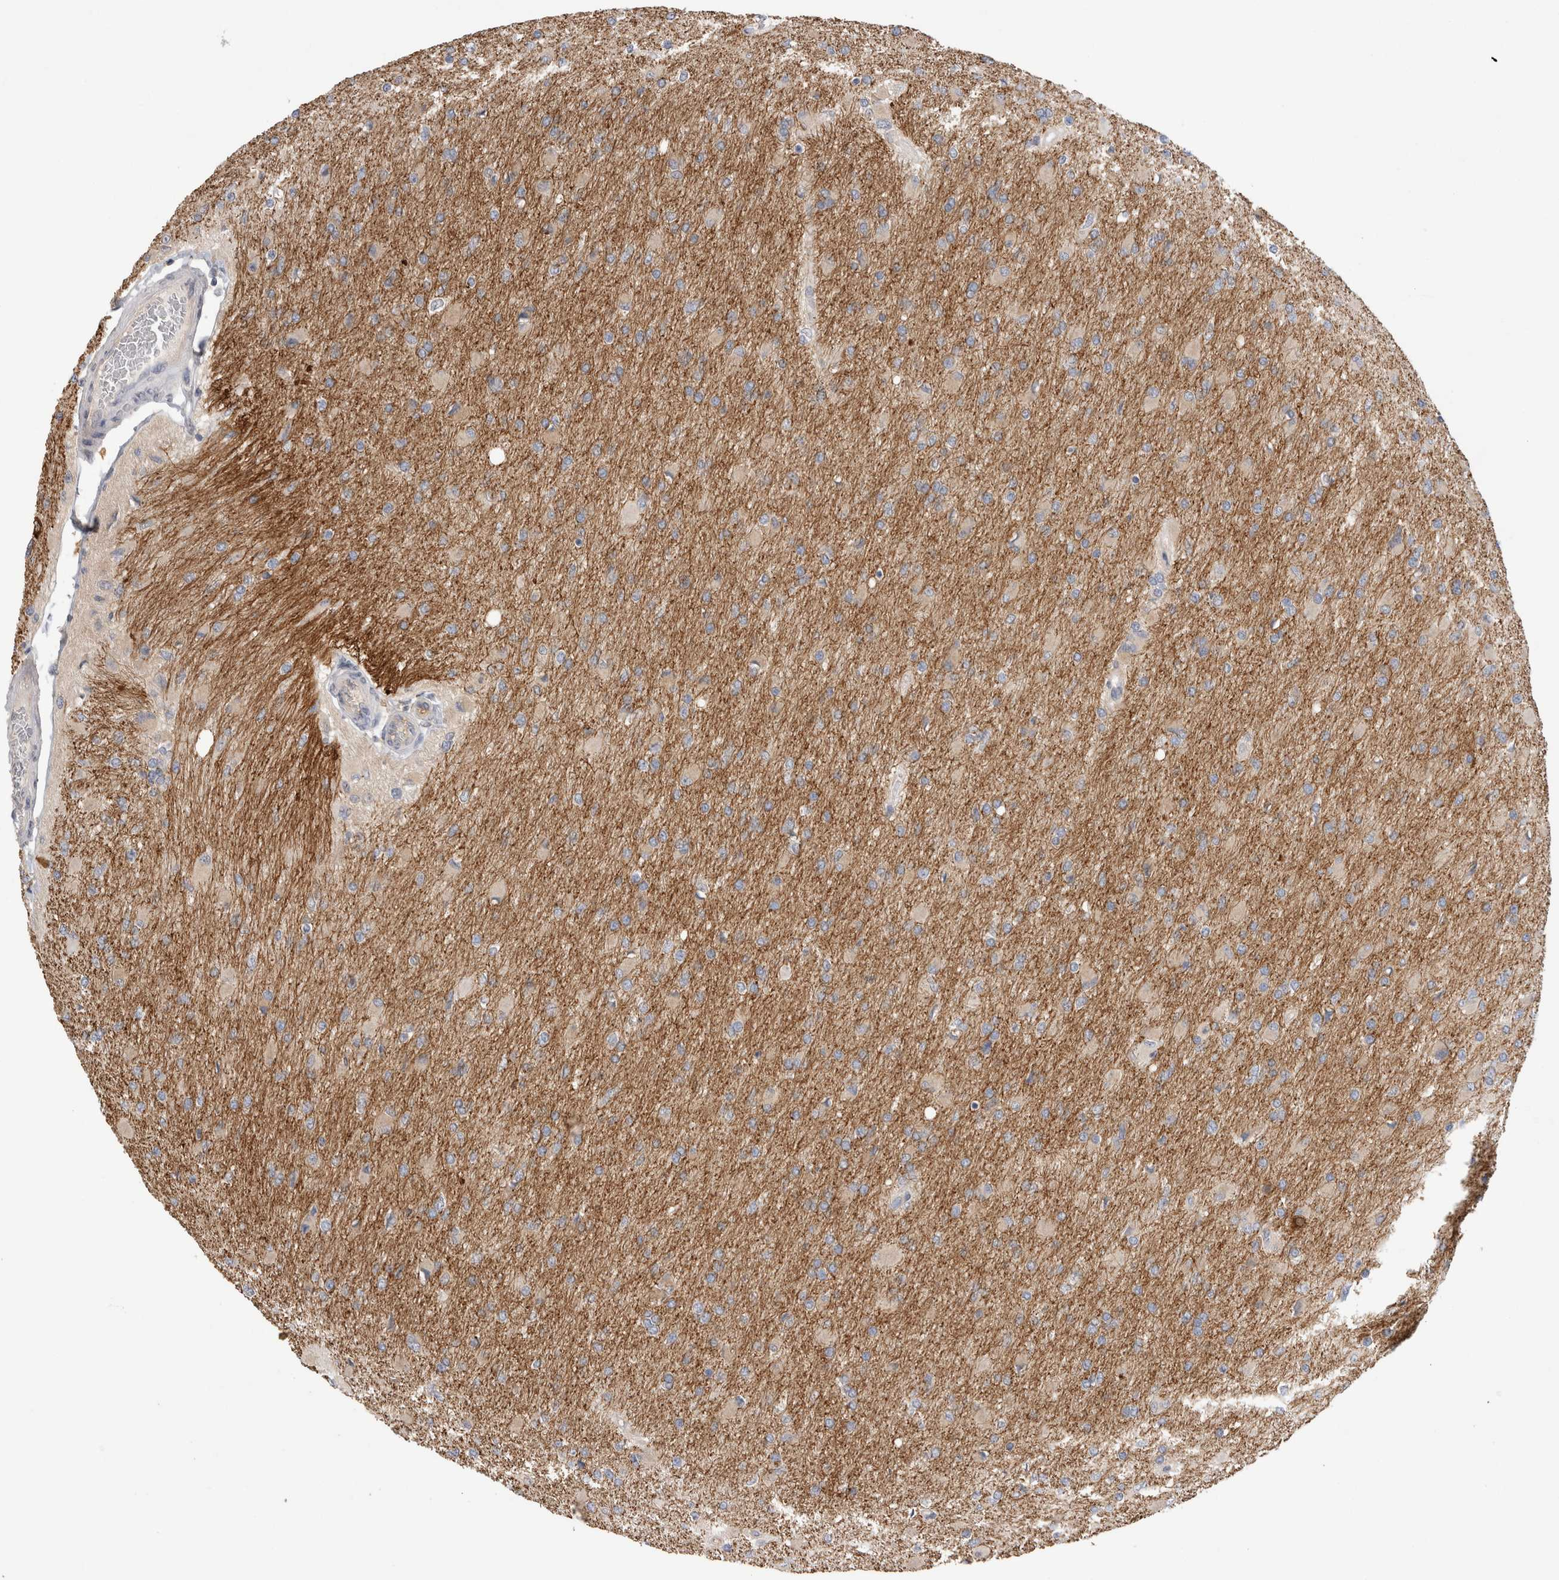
{"staining": {"intensity": "weak", "quantity": "25%-75%", "location": "cytoplasmic/membranous"}, "tissue": "glioma", "cell_type": "Tumor cells", "image_type": "cancer", "snomed": [{"axis": "morphology", "description": "Glioma, malignant, High grade"}, {"axis": "topography", "description": "Cerebral cortex"}], "caption": "Immunohistochemical staining of human high-grade glioma (malignant) reveals low levels of weak cytoplasmic/membranous protein positivity in approximately 25%-75% of tumor cells.", "gene": "PPP3CC", "patient": {"sex": "female", "age": 36}}